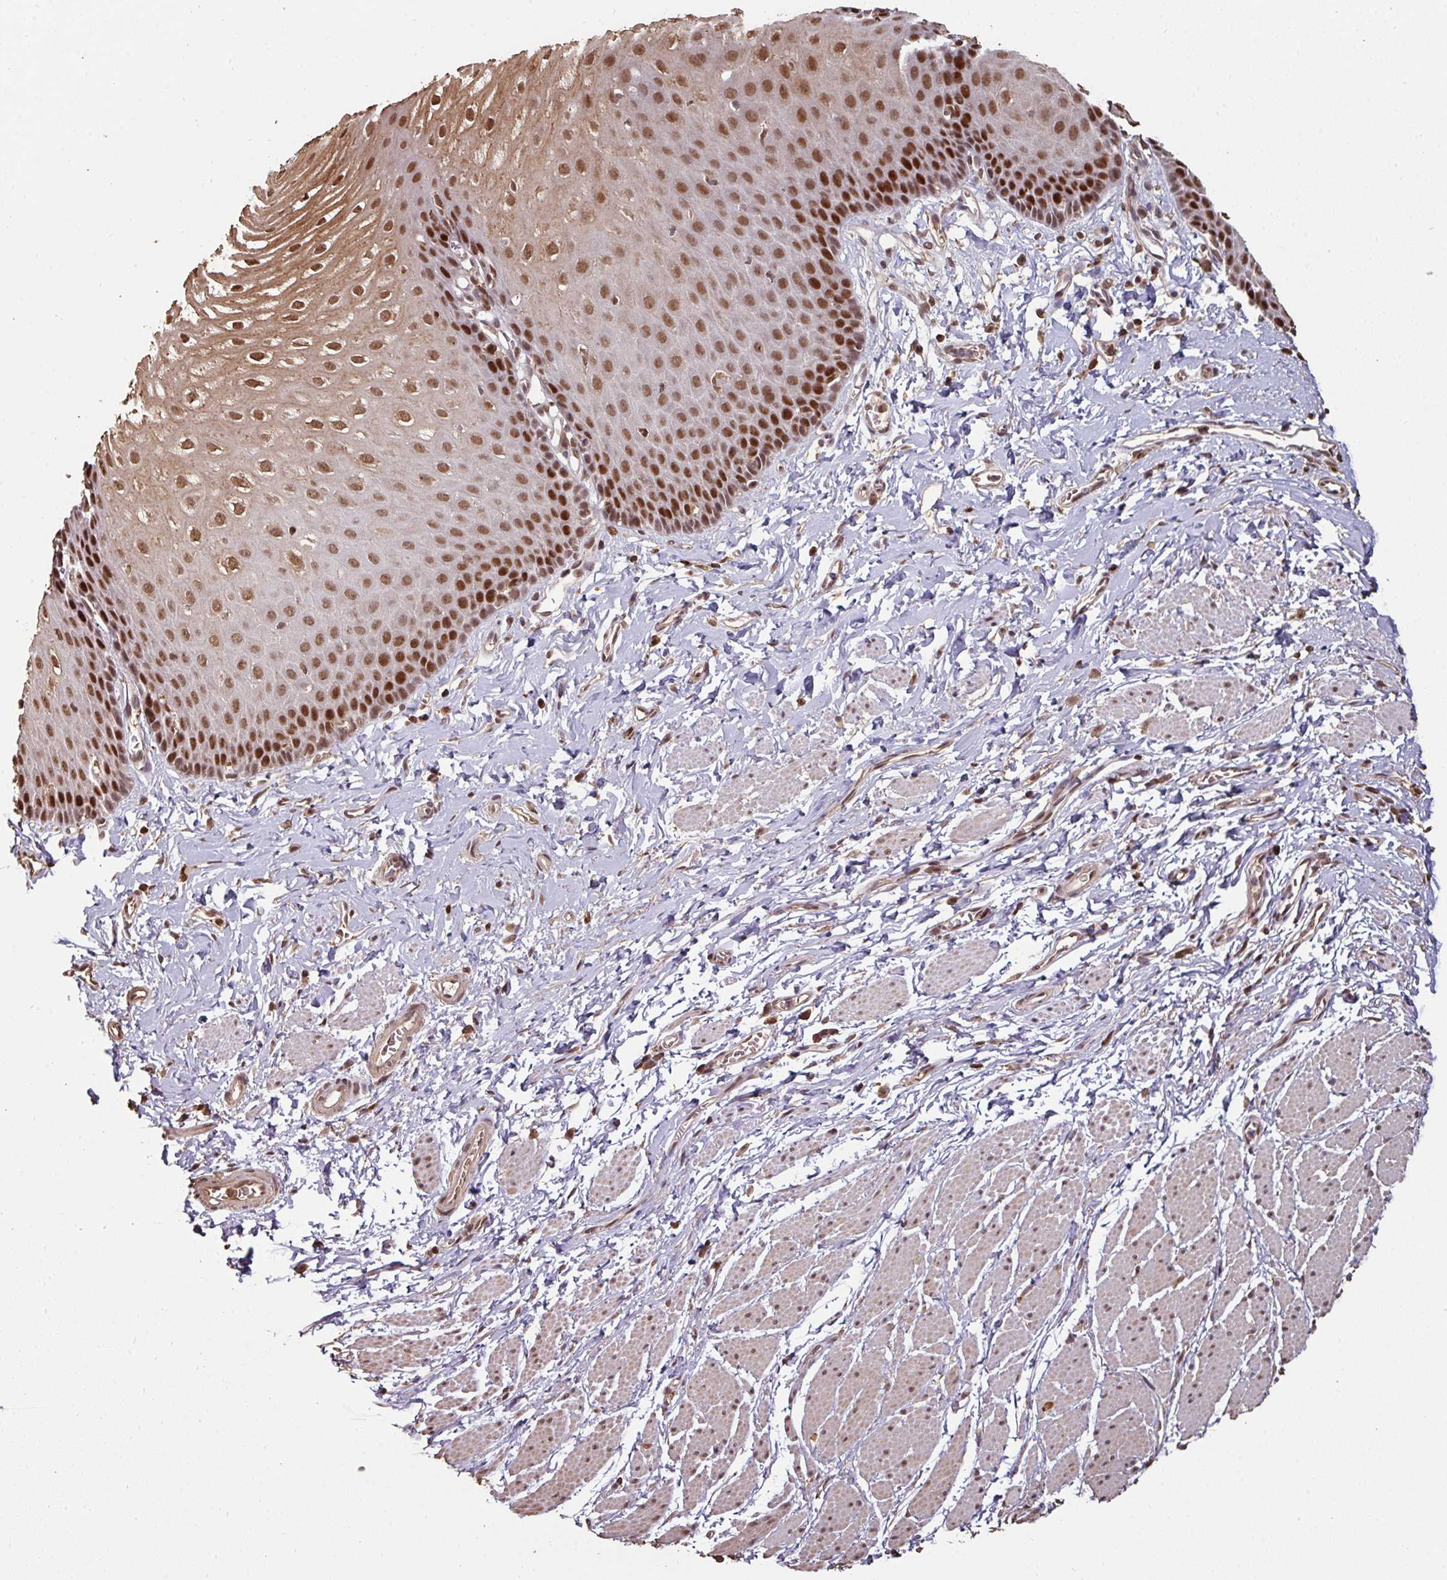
{"staining": {"intensity": "strong", "quantity": ">75%", "location": "cytoplasmic/membranous,nuclear"}, "tissue": "esophagus", "cell_type": "Squamous epithelial cells", "image_type": "normal", "snomed": [{"axis": "morphology", "description": "Normal tissue, NOS"}, {"axis": "topography", "description": "Esophagus"}], "caption": "High-power microscopy captured an immunohistochemistry image of normal esophagus, revealing strong cytoplasmic/membranous,nuclear expression in approximately >75% of squamous epithelial cells.", "gene": "POLD1", "patient": {"sex": "male", "age": 70}}